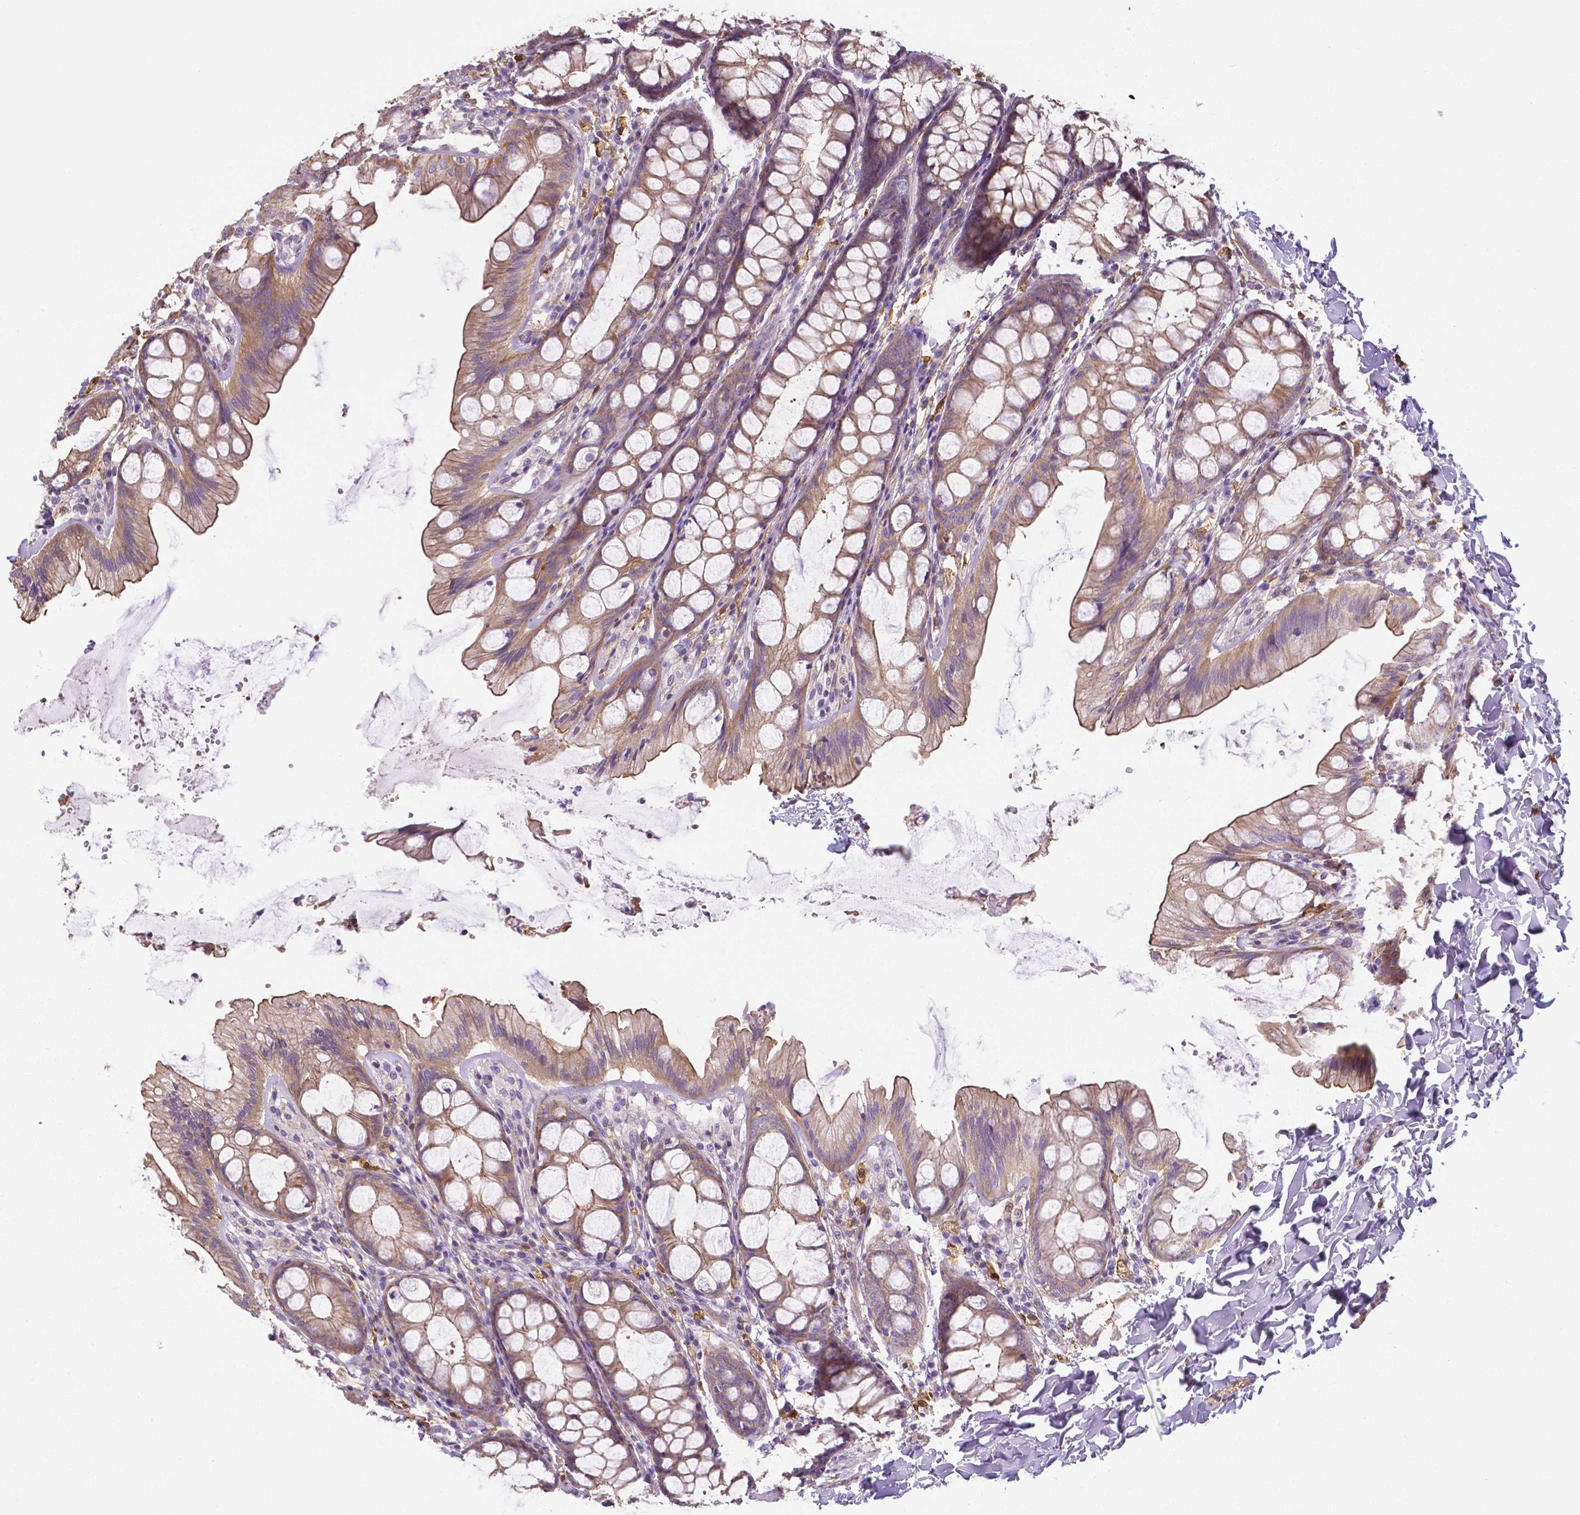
{"staining": {"intensity": "weak", "quantity": ">75%", "location": "cytoplasmic/membranous"}, "tissue": "colon", "cell_type": "Endothelial cells", "image_type": "normal", "snomed": [{"axis": "morphology", "description": "Normal tissue, NOS"}, {"axis": "topography", "description": "Colon"}], "caption": "Weak cytoplasmic/membranous protein positivity is identified in approximately >75% of endothelial cells in colon. The staining was performed using DAB to visualize the protein expression in brown, while the nuclei were stained in blue with hematoxylin (Magnification: 20x).", "gene": "CRMP1", "patient": {"sex": "male", "age": 47}}